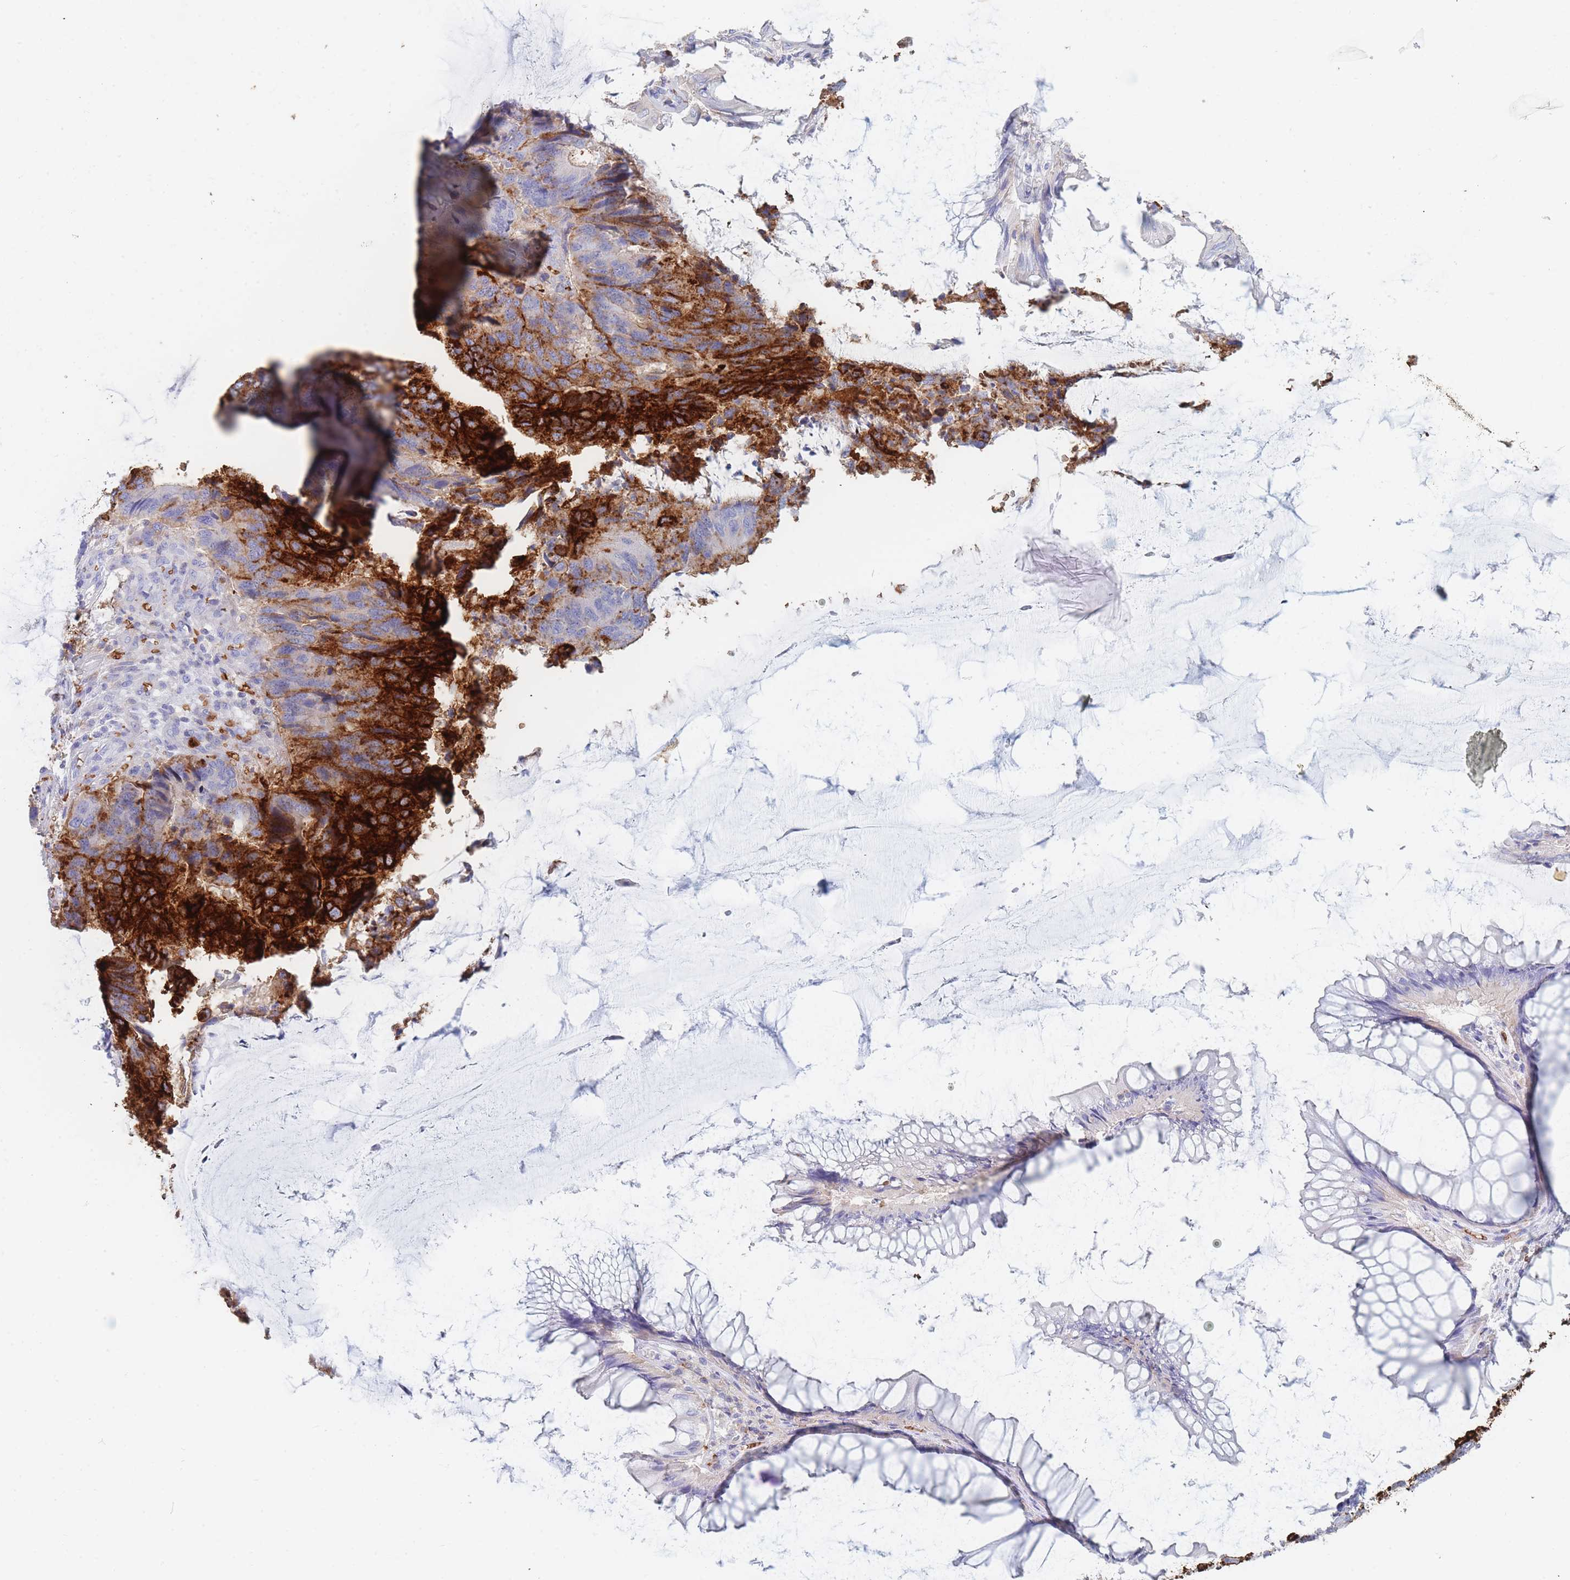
{"staining": {"intensity": "strong", "quantity": "25%-75%", "location": "cytoplasmic/membranous"}, "tissue": "colorectal cancer", "cell_type": "Tumor cells", "image_type": "cancer", "snomed": [{"axis": "morphology", "description": "Adenocarcinoma, NOS"}, {"axis": "topography", "description": "Colon"}], "caption": "Colorectal adenocarcinoma stained for a protein (brown) reveals strong cytoplasmic/membranous positive staining in approximately 25%-75% of tumor cells.", "gene": "SLC2A1", "patient": {"sex": "female", "age": 67}}